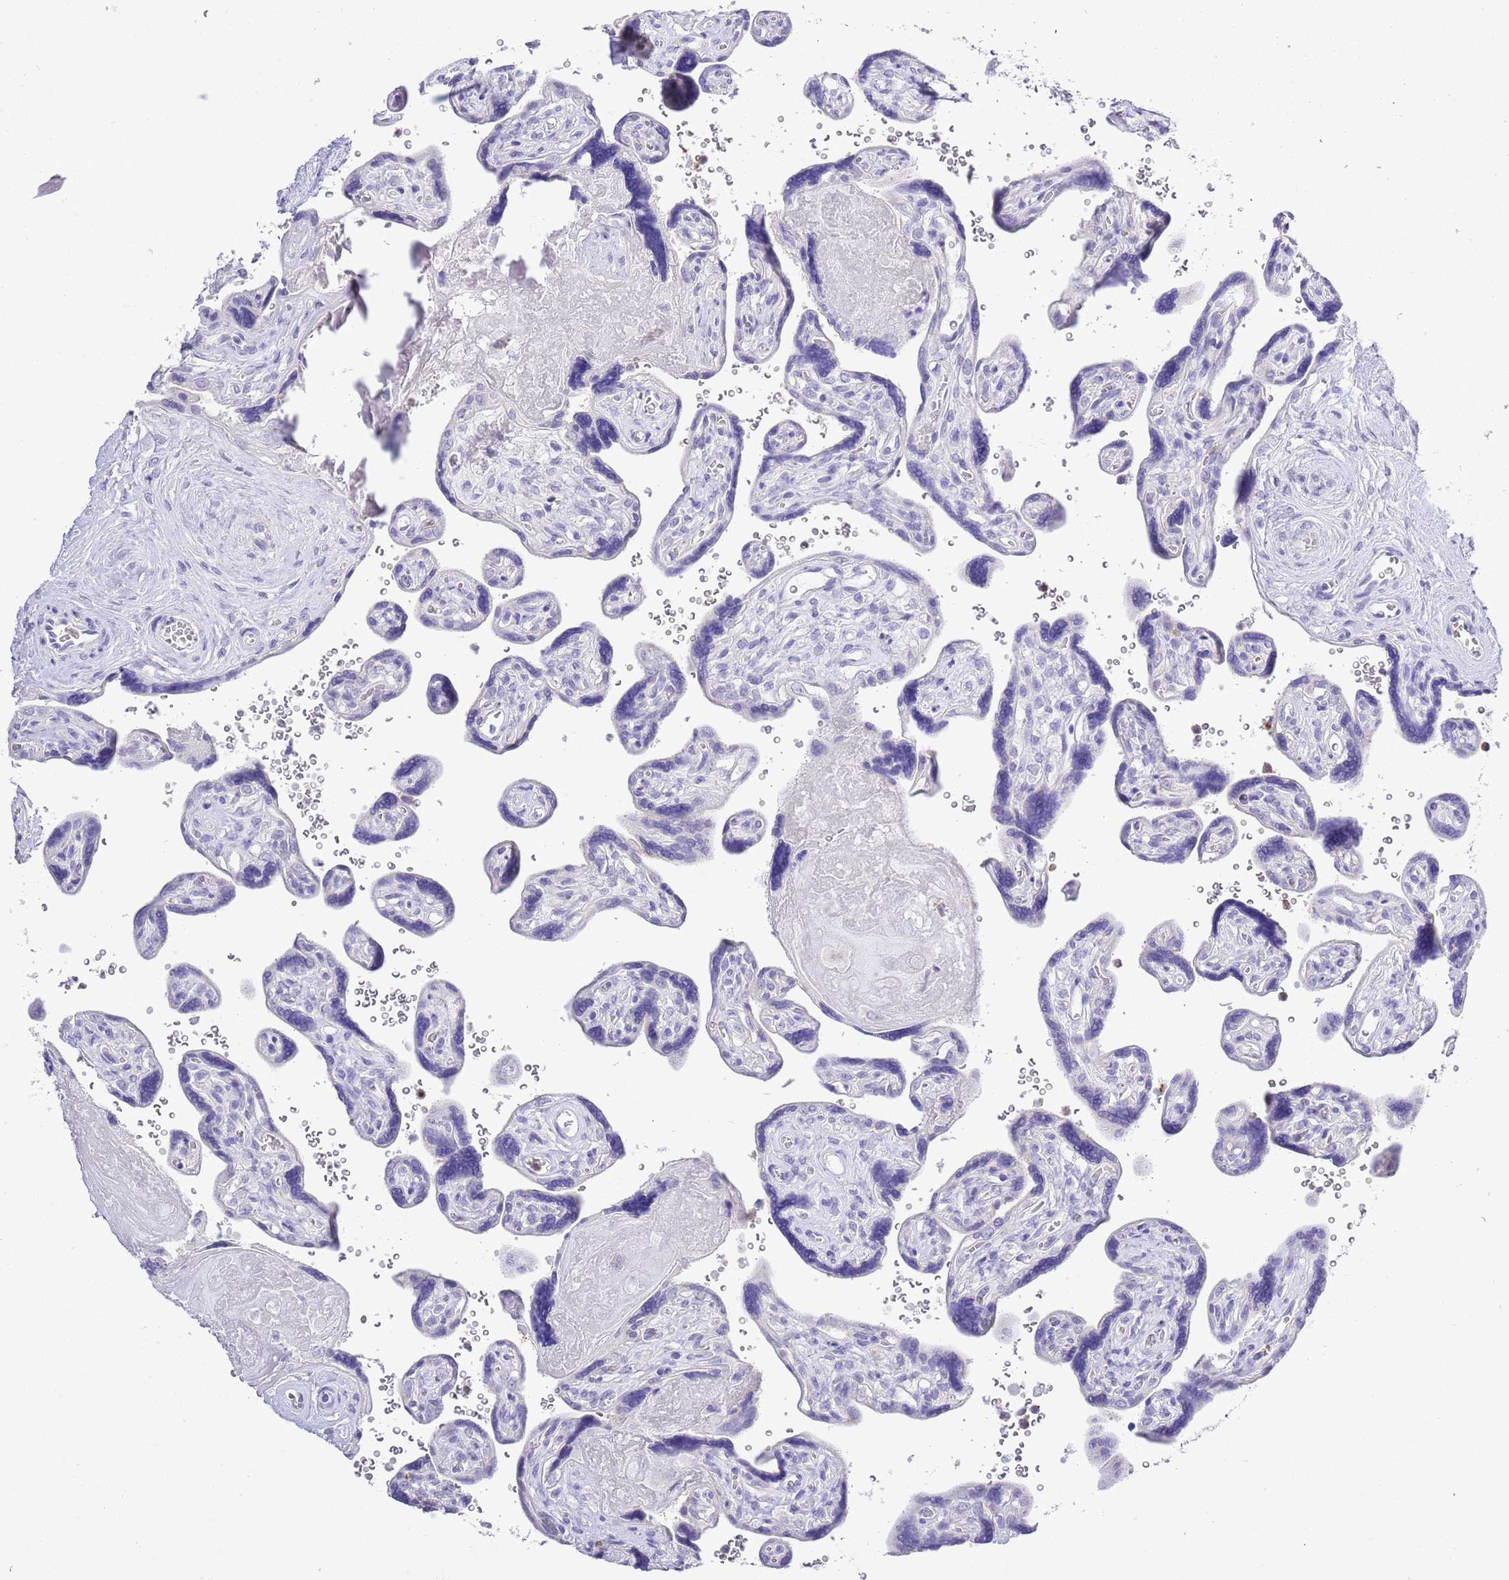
{"staining": {"intensity": "negative", "quantity": "none", "location": "none"}, "tissue": "placenta", "cell_type": "Trophoblastic cells", "image_type": "normal", "snomed": [{"axis": "morphology", "description": "Normal tissue, NOS"}, {"axis": "topography", "description": "Placenta"}], "caption": "Trophoblastic cells are negative for brown protein staining in normal placenta.", "gene": "OR2Z1", "patient": {"sex": "female", "age": 39}}